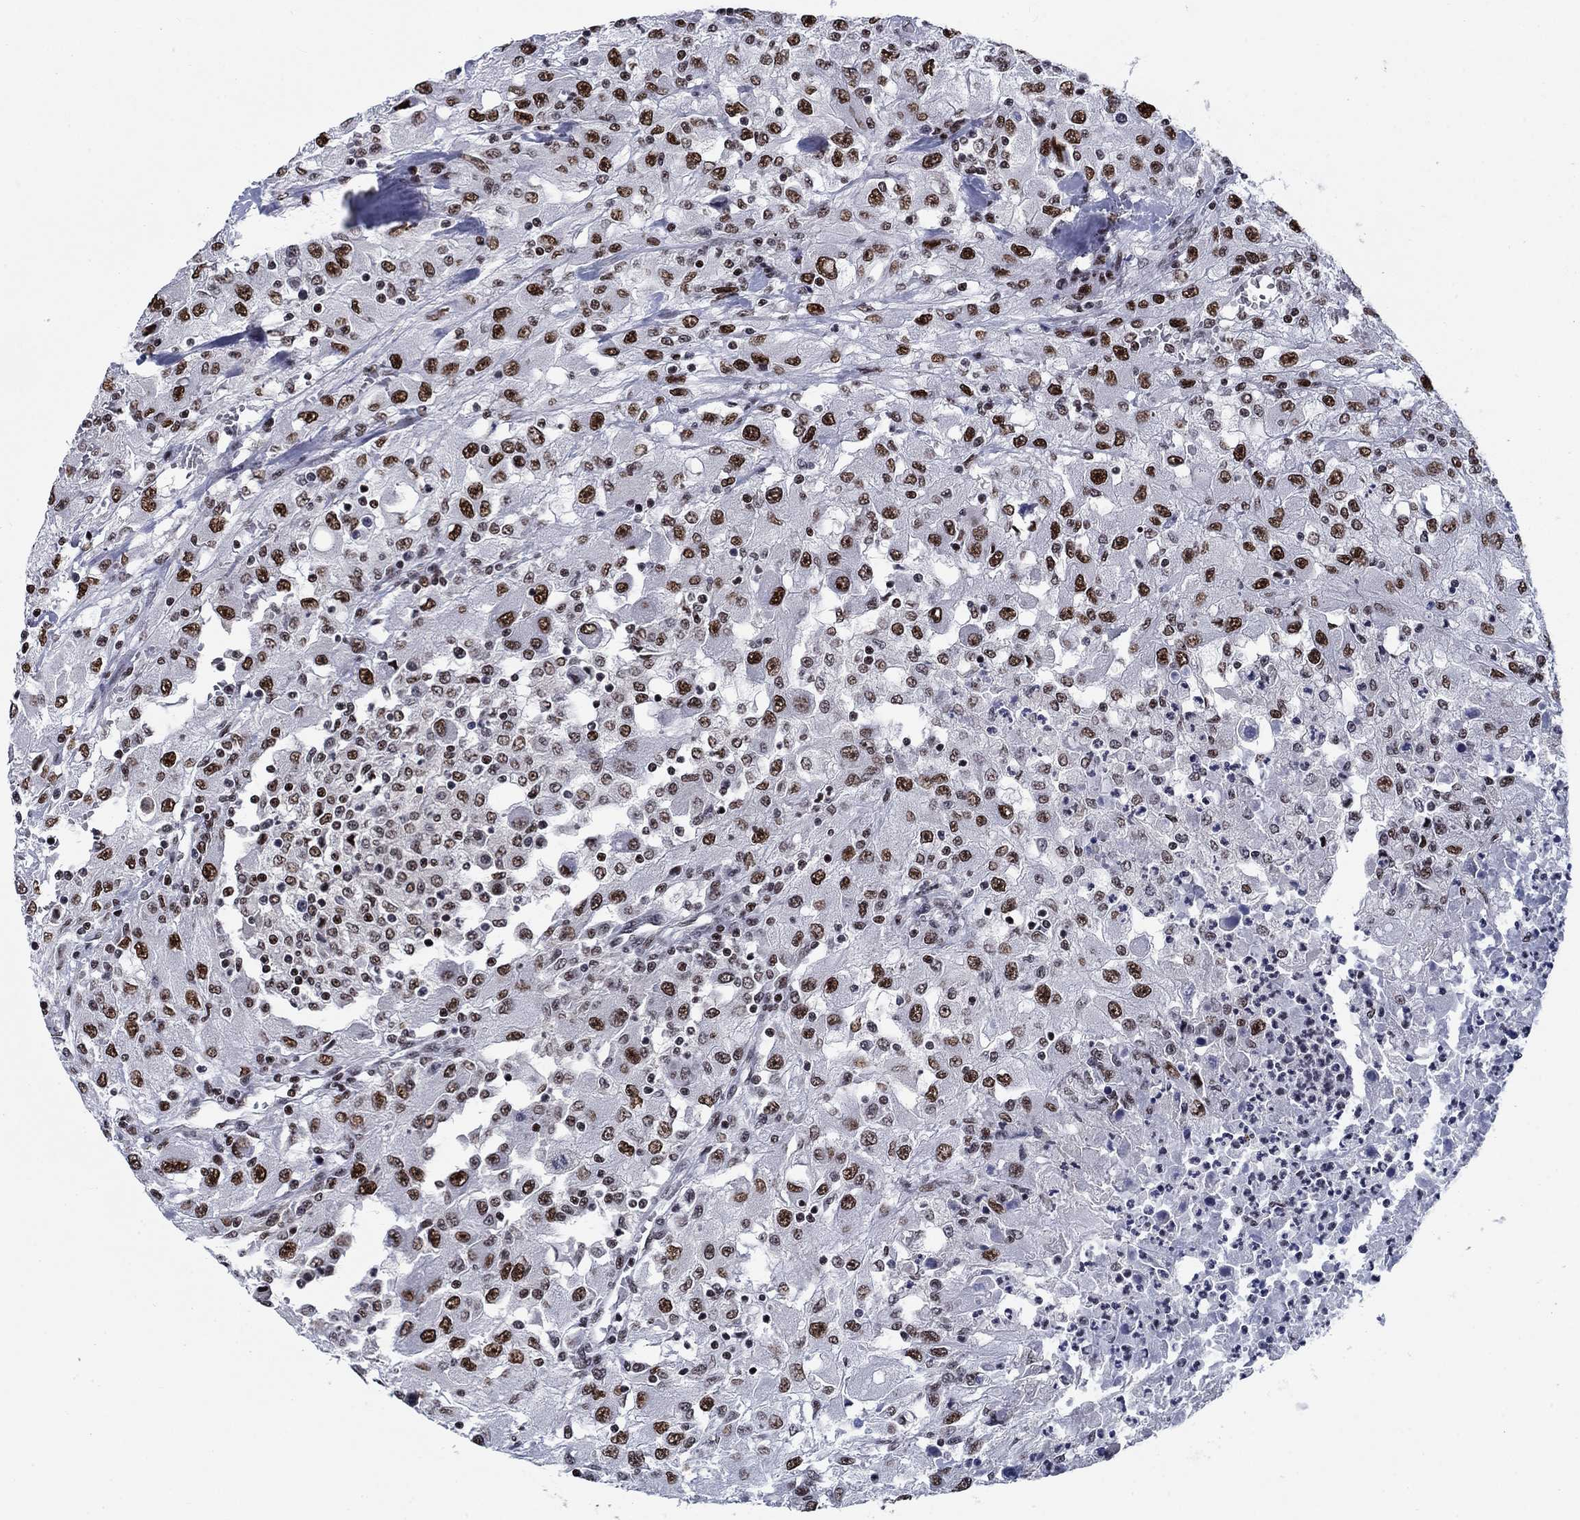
{"staining": {"intensity": "strong", "quantity": ">75%", "location": "nuclear"}, "tissue": "renal cancer", "cell_type": "Tumor cells", "image_type": "cancer", "snomed": [{"axis": "morphology", "description": "Adenocarcinoma, NOS"}, {"axis": "topography", "description": "Kidney"}], "caption": "Renal cancer tissue demonstrates strong nuclear staining in about >75% of tumor cells, visualized by immunohistochemistry.", "gene": "RPRD1B", "patient": {"sex": "female", "age": 67}}